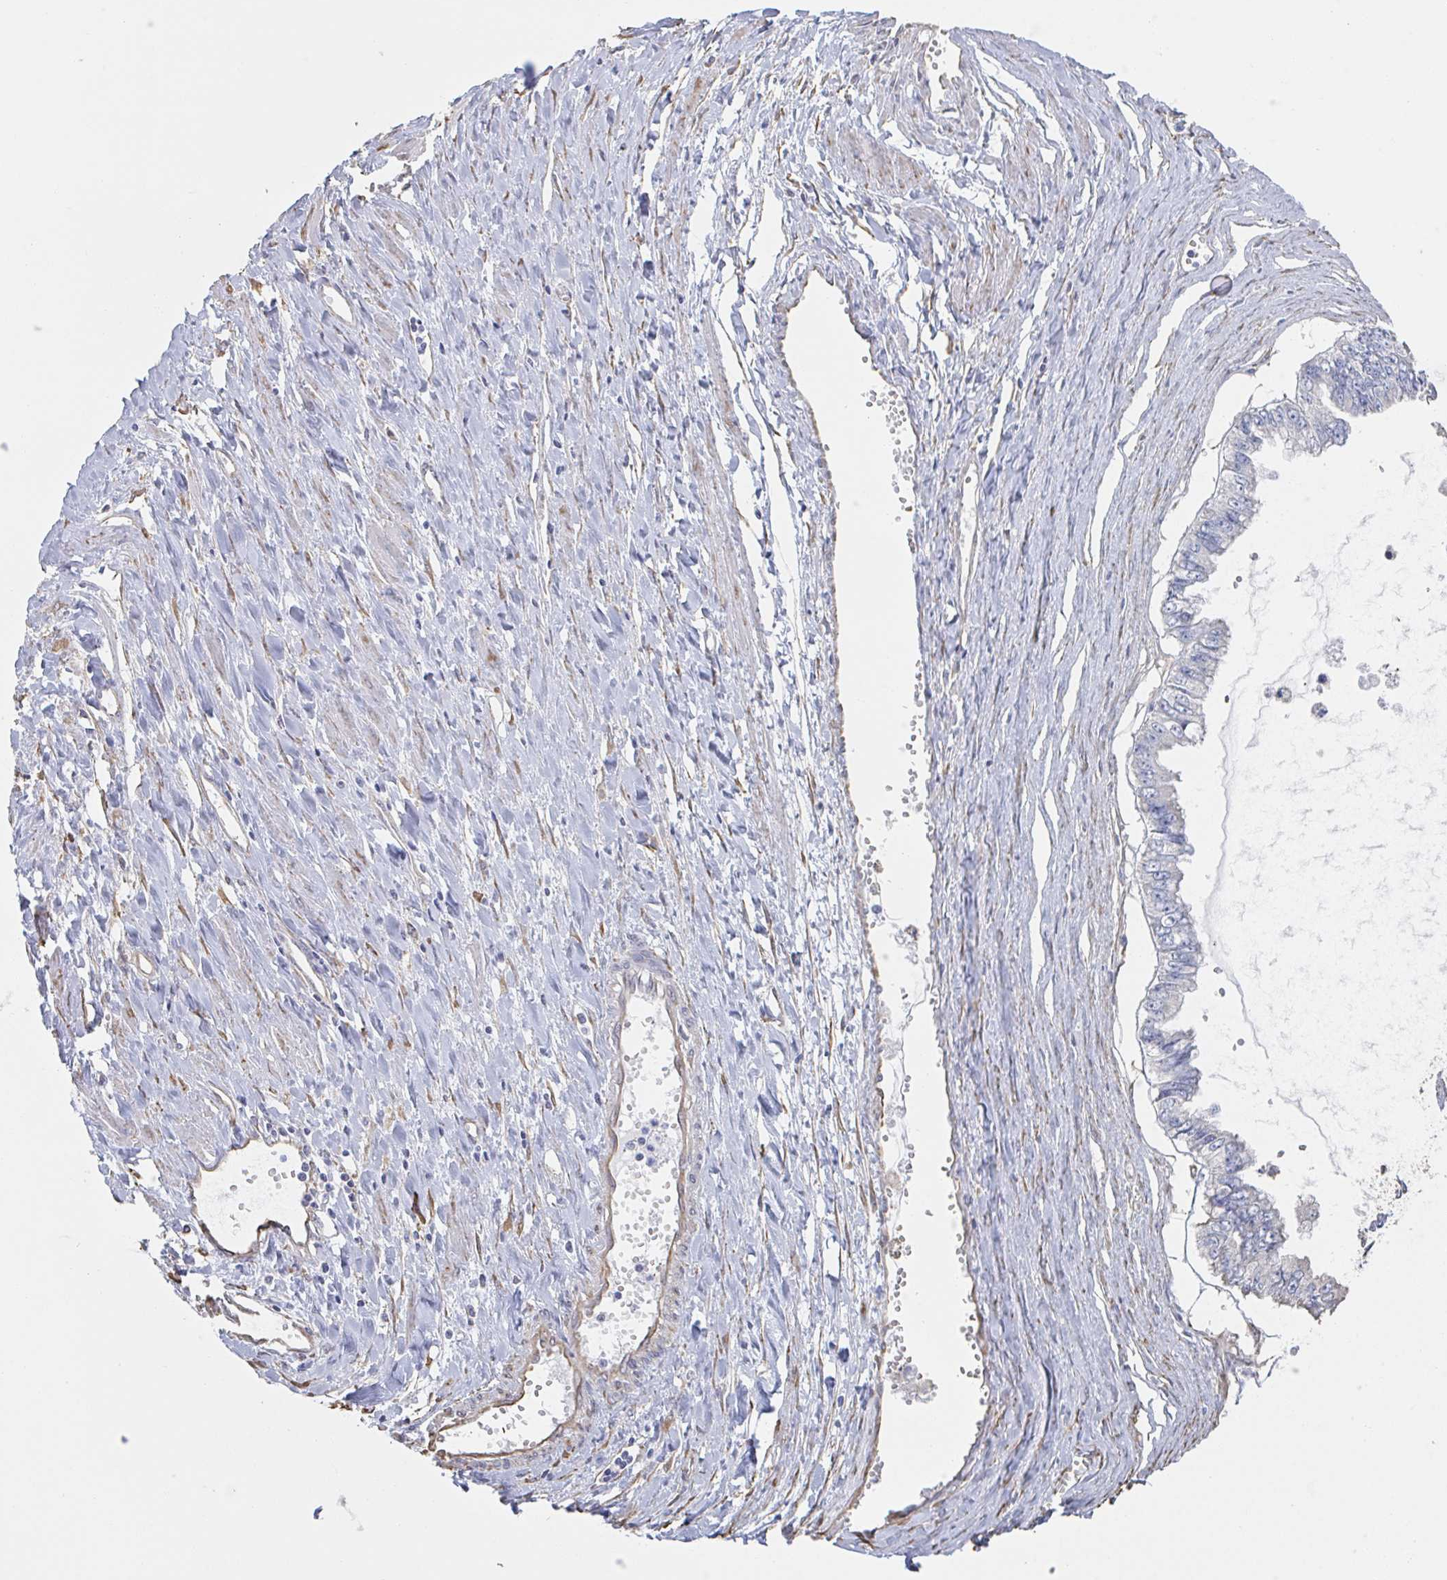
{"staining": {"intensity": "negative", "quantity": "none", "location": "none"}, "tissue": "ovarian cancer", "cell_type": "Tumor cells", "image_type": "cancer", "snomed": [{"axis": "morphology", "description": "Cystadenocarcinoma, mucinous, NOS"}, {"axis": "topography", "description": "Ovary"}], "caption": "This is an immunohistochemistry micrograph of human ovarian cancer (mucinous cystadenocarcinoma). There is no expression in tumor cells.", "gene": "RAB5IF", "patient": {"sex": "female", "age": 72}}